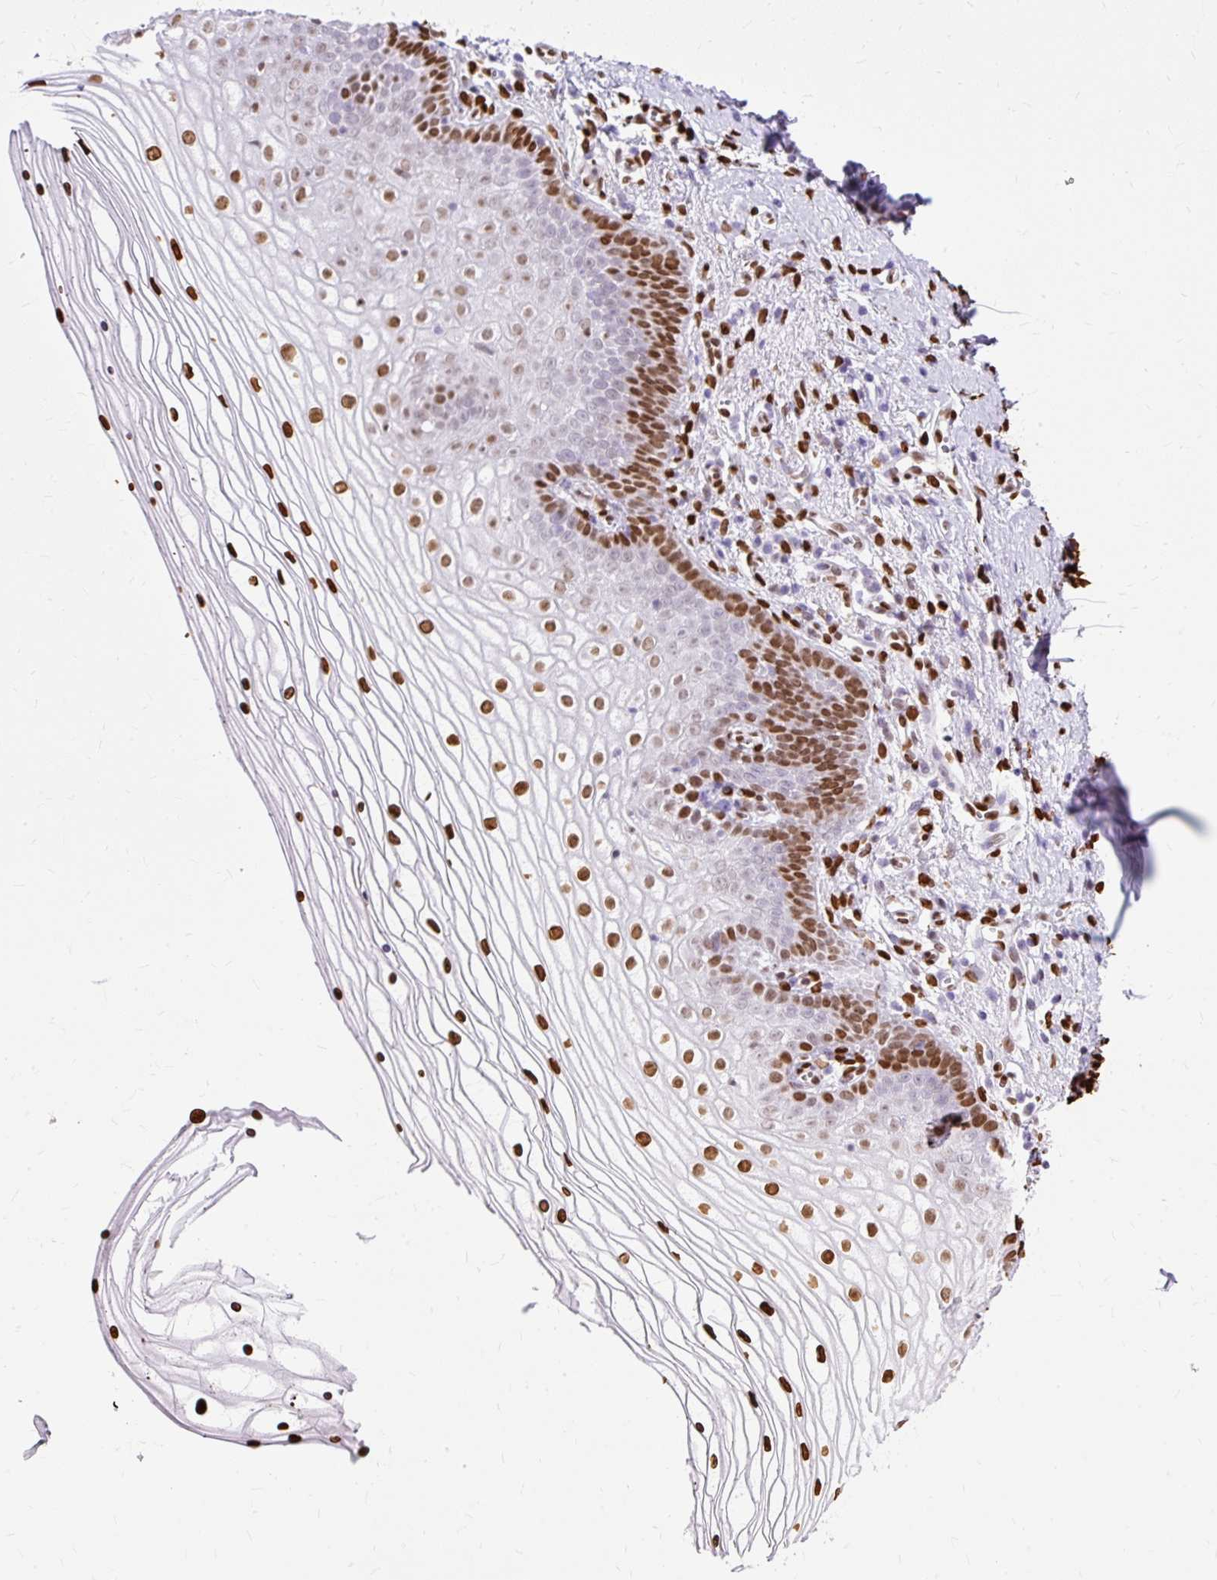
{"staining": {"intensity": "strong", "quantity": ">75%", "location": "nuclear"}, "tissue": "vagina", "cell_type": "Squamous epithelial cells", "image_type": "normal", "snomed": [{"axis": "morphology", "description": "Normal tissue, NOS"}, {"axis": "topography", "description": "Vagina"}], "caption": "The micrograph demonstrates staining of unremarkable vagina, revealing strong nuclear protein positivity (brown color) within squamous epithelial cells.", "gene": "TMEM184C", "patient": {"sex": "female", "age": 56}}